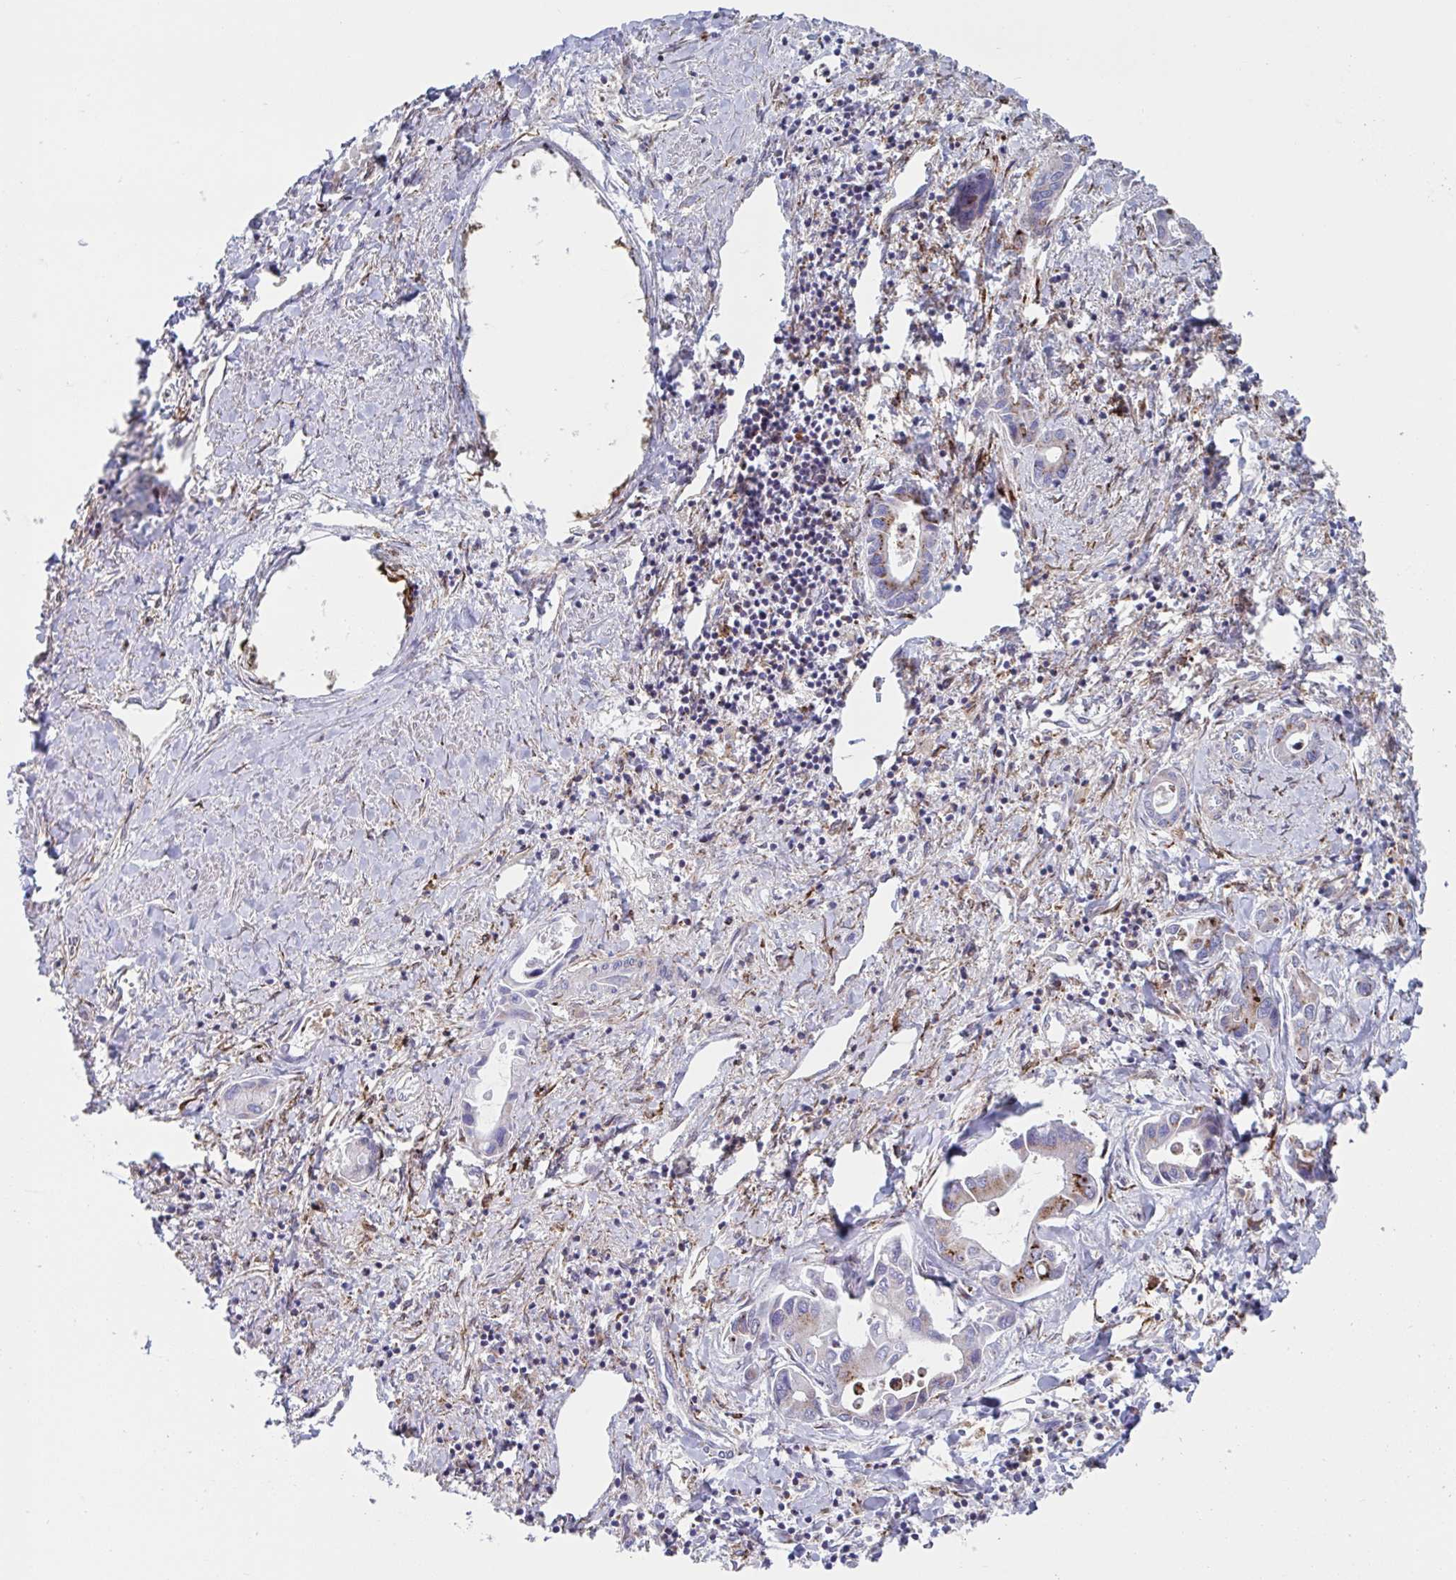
{"staining": {"intensity": "moderate", "quantity": "<25%", "location": "cytoplasmic/membranous"}, "tissue": "liver cancer", "cell_type": "Tumor cells", "image_type": "cancer", "snomed": [{"axis": "morphology", "description": "Cholangiocarcinoma"}, {"axis": "topography", "description": "Liver"}], "caption": "Immunohistochemistry (IHC) of cholangiocarcinoma (liver) demonstrates low levels of moderate cytoplasmic/membranous positivity in approximately <25% of tumor cells.", "gene": "RFK", "patient": {"sex": "male", "age": 66}}